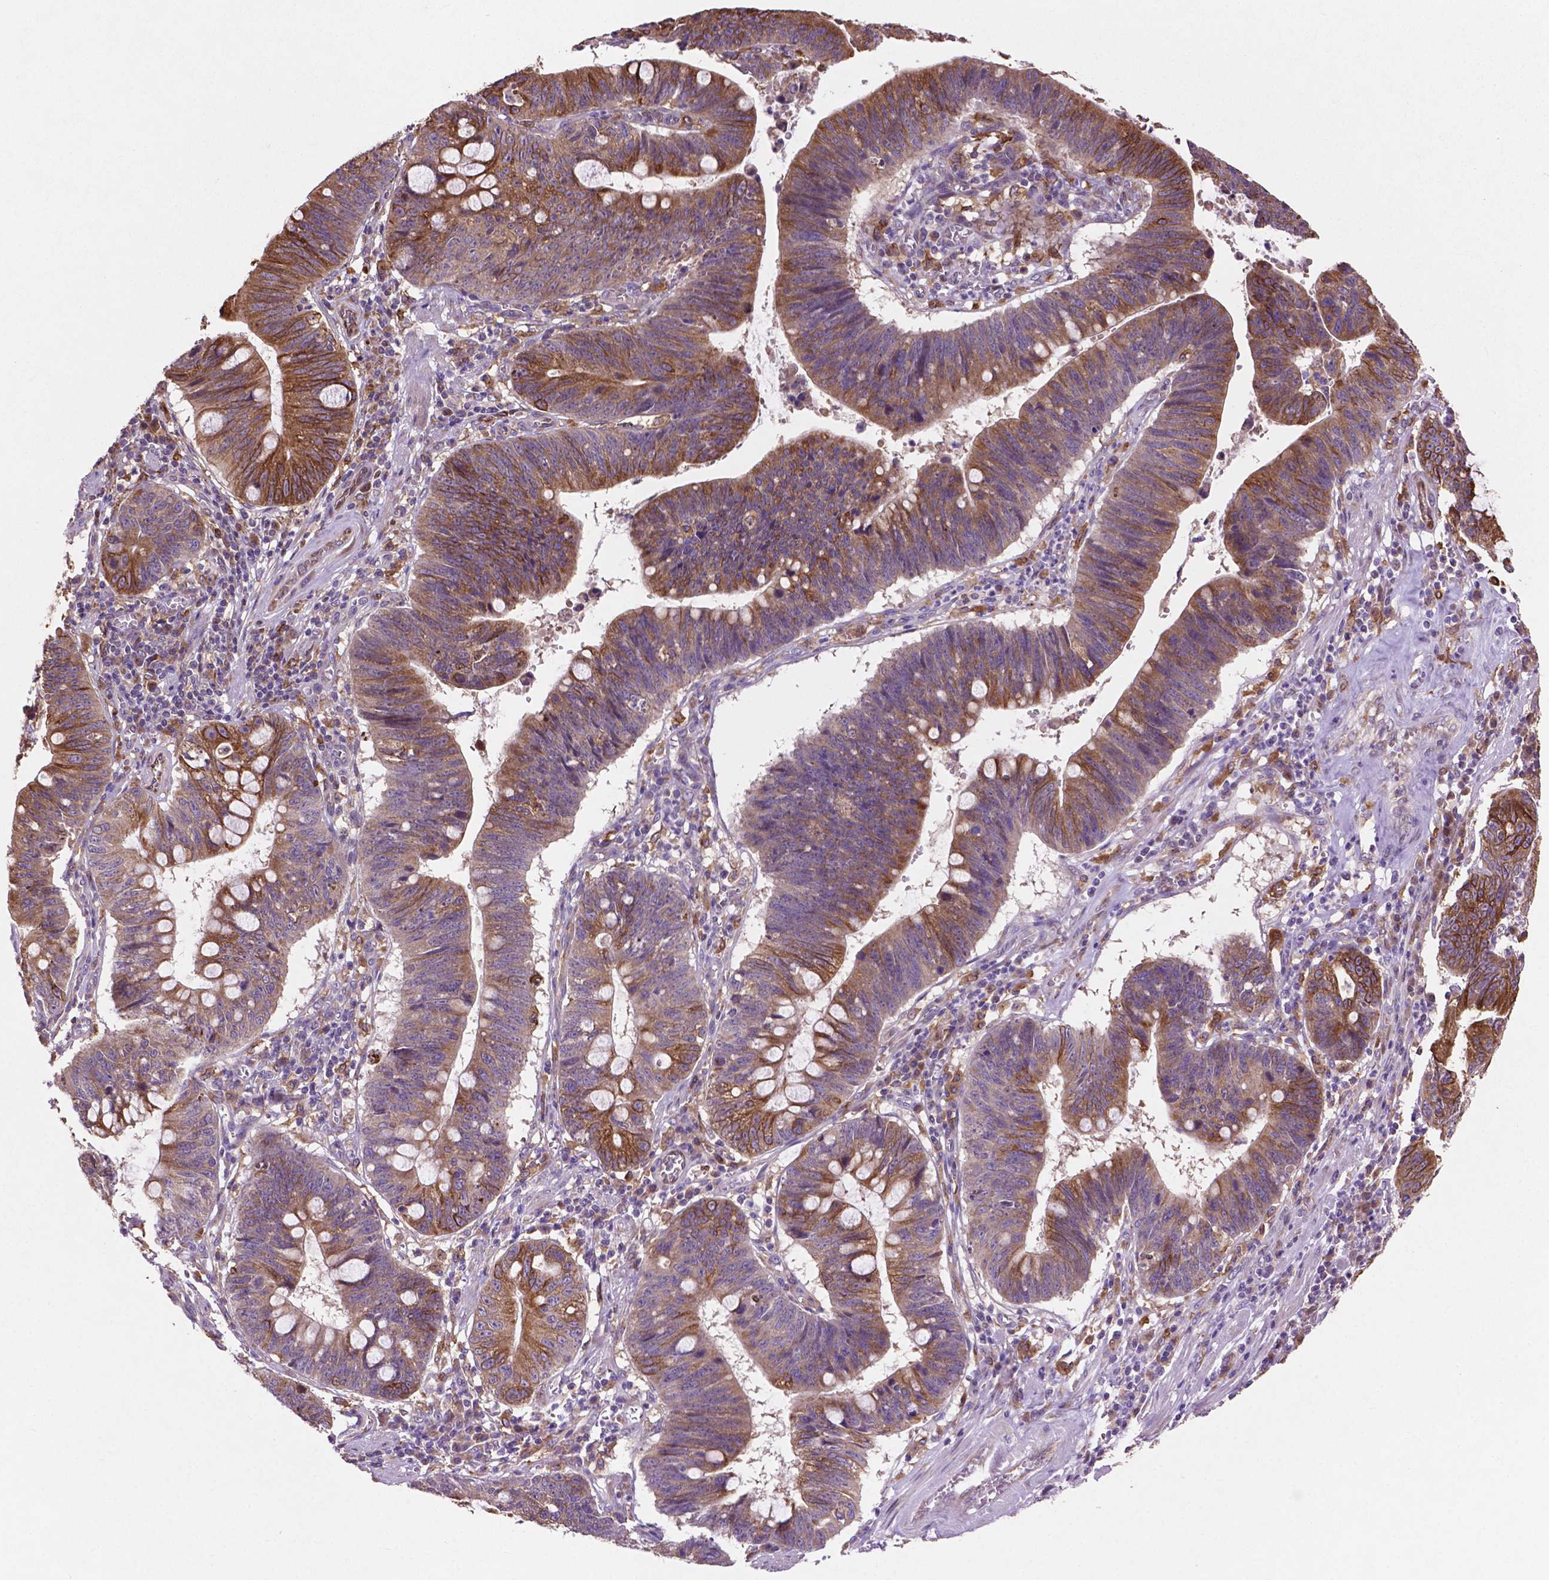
{"staining": {"intensity": "moderate", "quantity": "25%-75%", "location": "cytoplasmic/membranous"}, "tissue": "stomach cancer", "cell_type": "Tumor cells", "image_type": "cancer", "snomed": [{"axis": "morphology", "description": "Adenocarcinoma, NOS"}, {"axis": "topography", "description": "Stomach"}], "caption": "Immunohistochemical staining of stomach cancer (adenocarcinoma) exhibits moderate cytoplasmic/membranous protein staining in approximately 25%-75% of tumor cells.", "gene": "MBTPS1", "patient": {"sex": "male", "age": 59}}